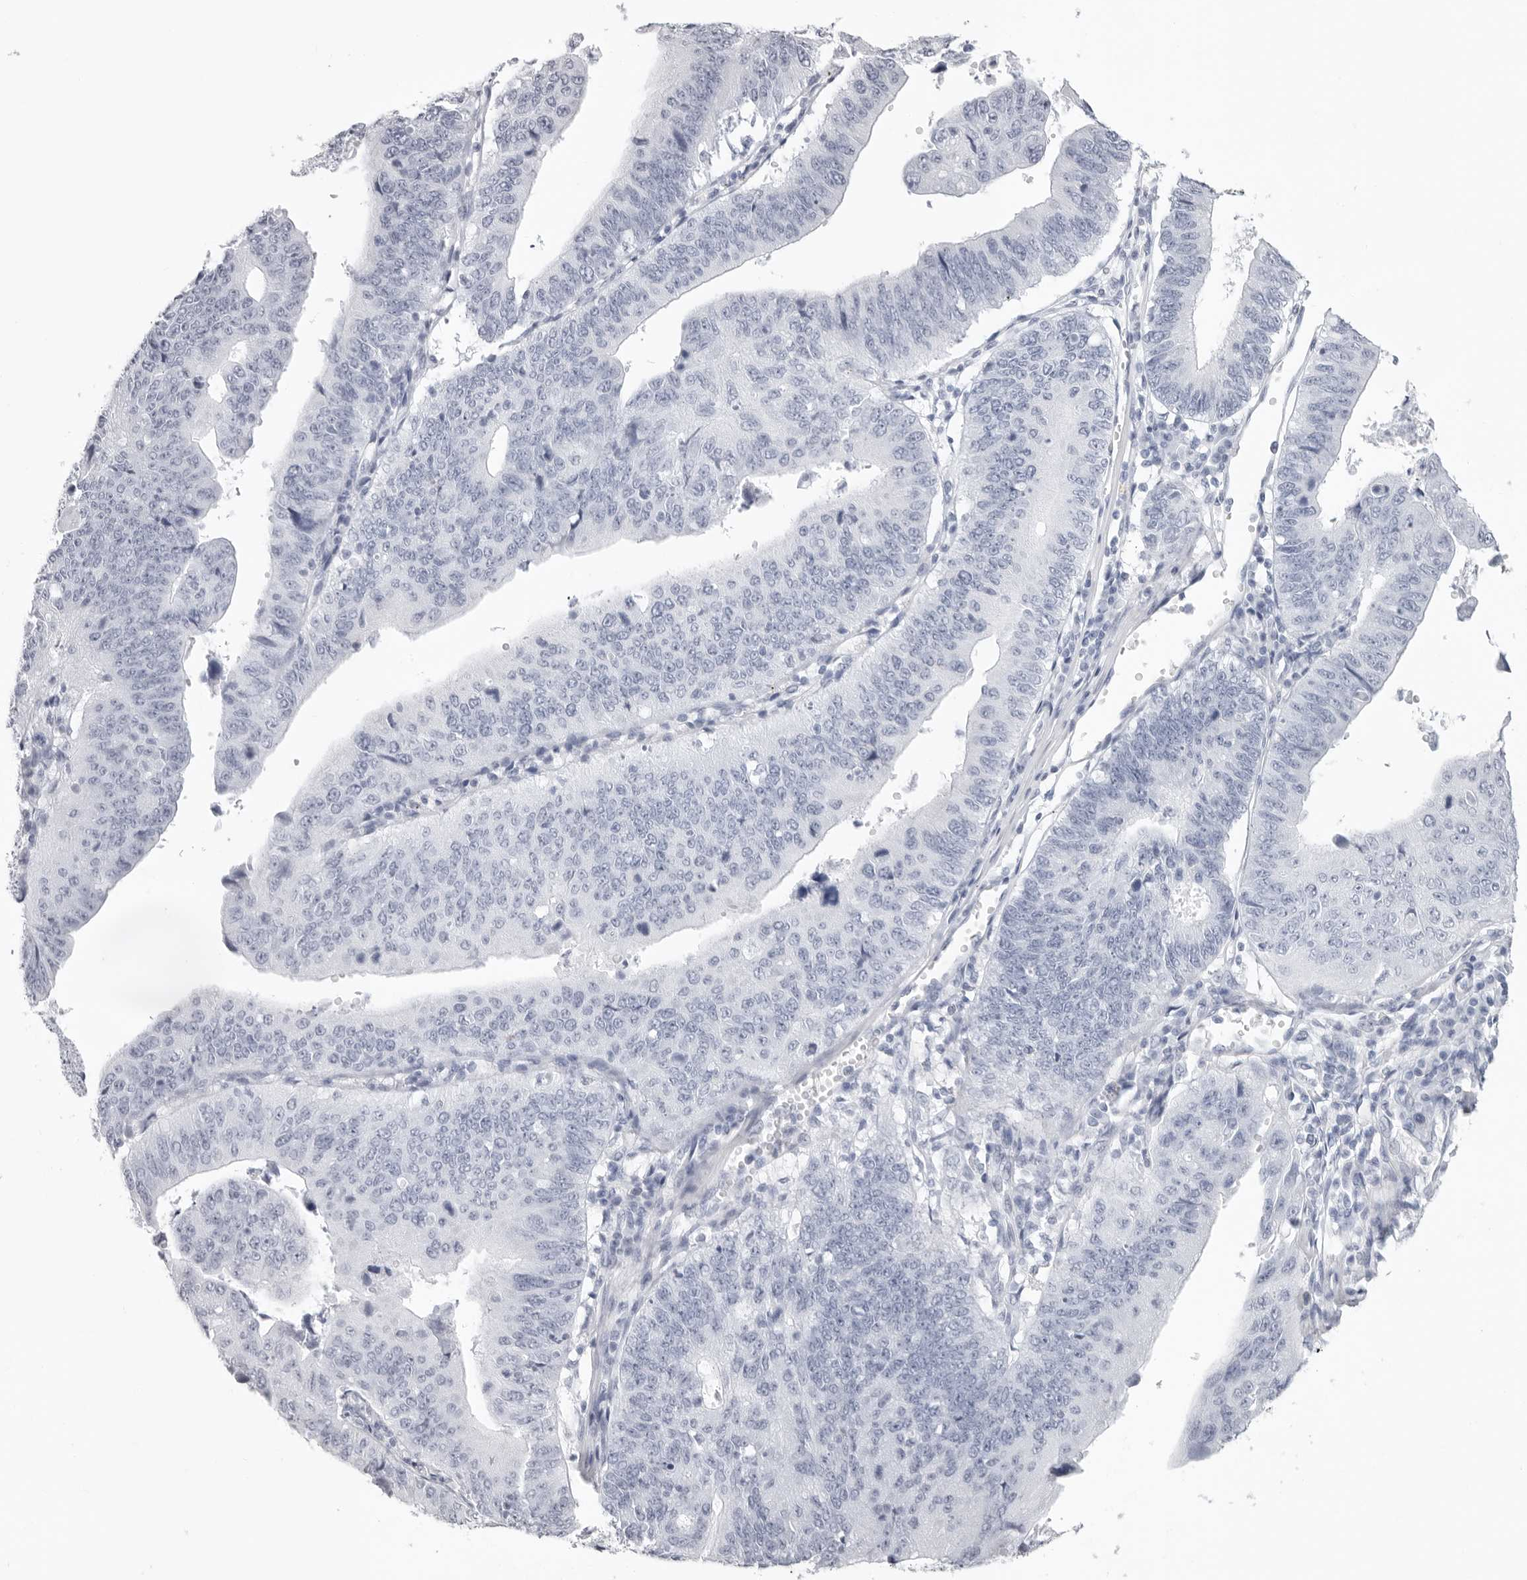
{"staining": {"intensity": "negative", "quantity": "none", "location": "none"}, "tissue": "stomach cancer", "cell_type": "Tumor cells", "image_type": "cancer", "snomed": [{"axis": "morphology", "description": "Adenocarcinoma, NOS"}, {"axis": "topography", "description": "Stomach"}], "caption": "Immunohistochemistry (IHC) of stomach cancer (adenocarcinoma) demonstrates no expression in tumor cells. (DAB (3,3'-diaminobenzidine) immunohistochemistry (IHC) visualized using brightfield microscopy, high magnification).", "gene": "KLK9", "patient": {"sex": "male", "age": 59}}